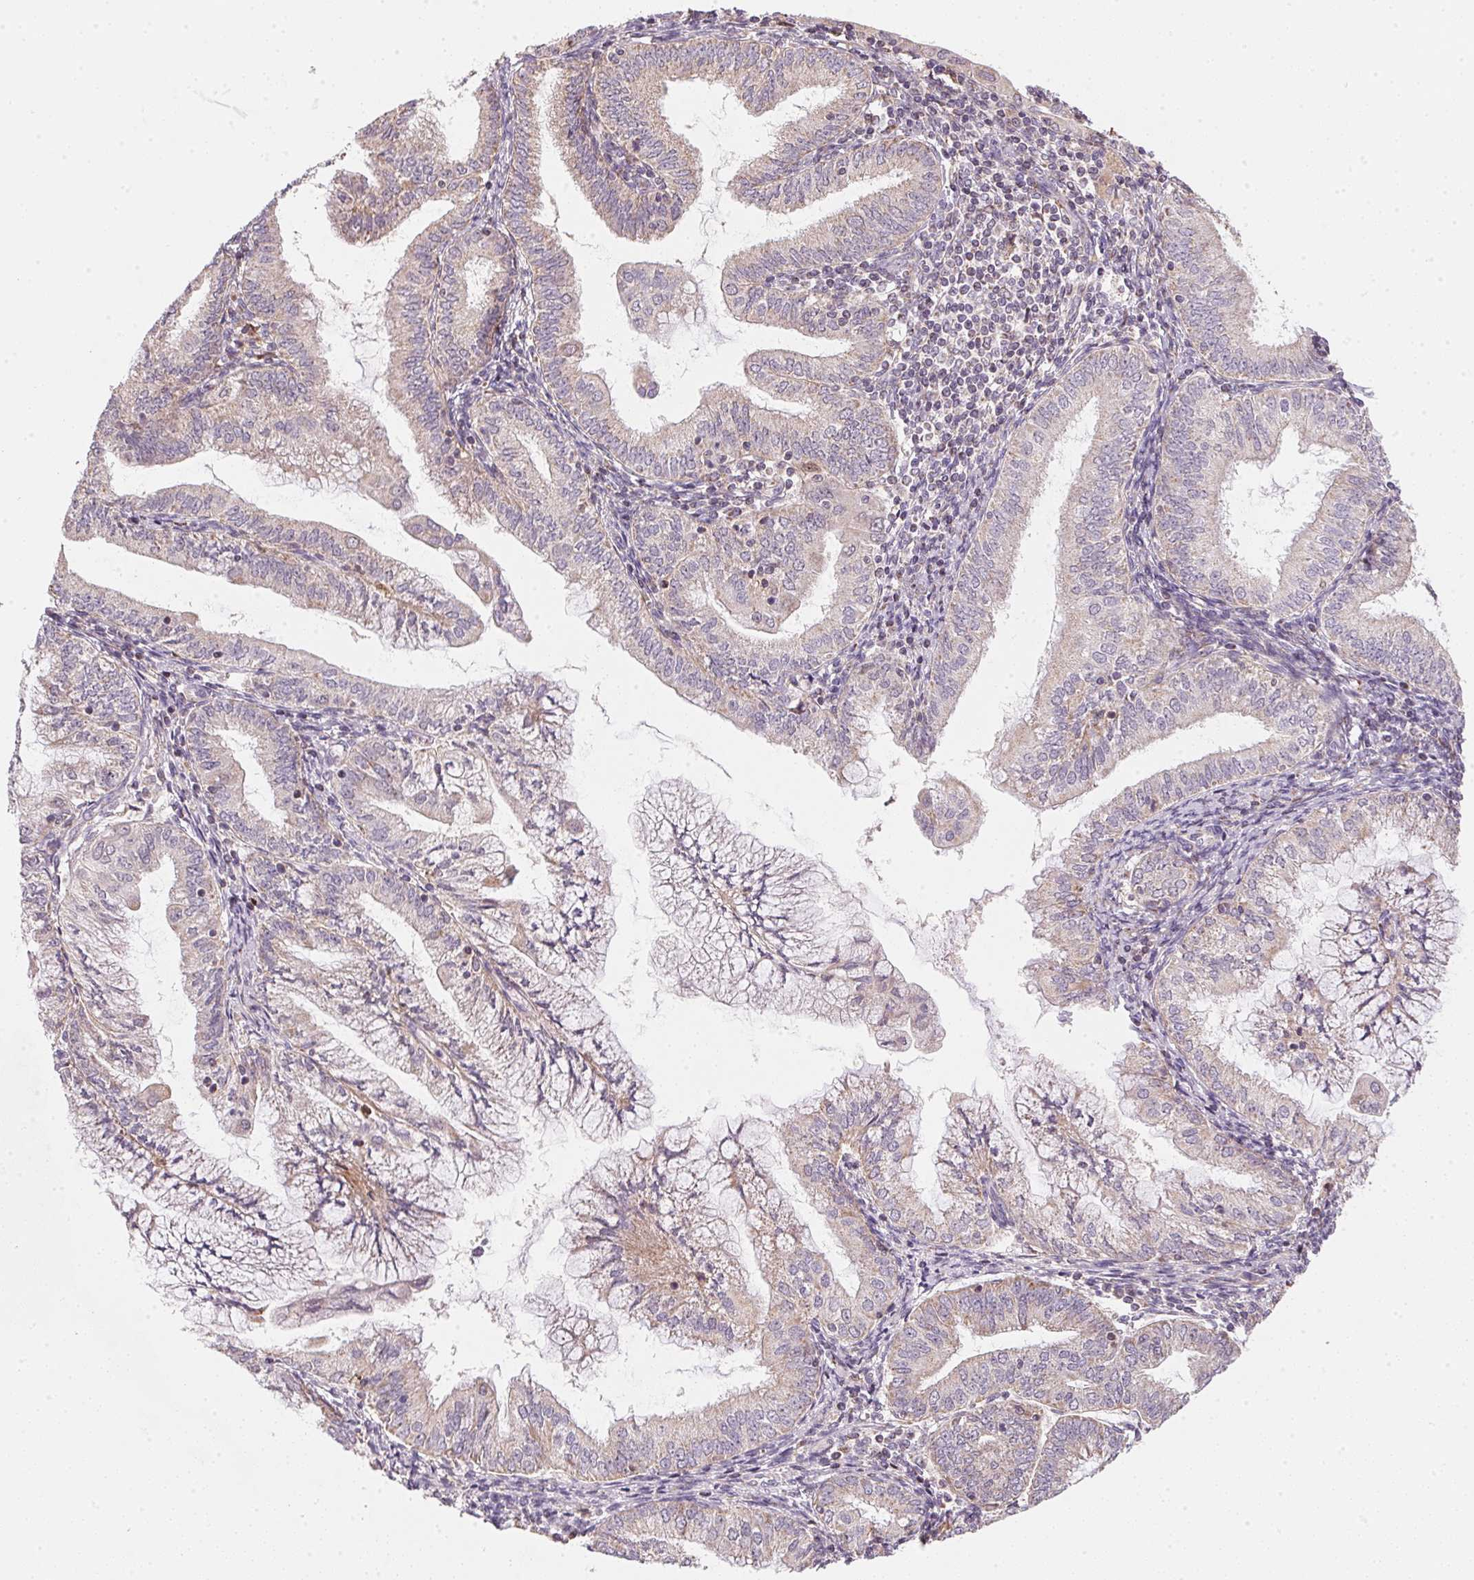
{"staining": {"intensity": "weak", "quantity": ">75%", "location": "cytoplasmic/membranous"}, "tissue": "endometrial cancer", "cell_type": "Tumor cells", "image_type": "cancer", "snomed": [{"axis": "morphology", "description": "Adenocarcinoma, NOS"}, {"axis": "topography", "description": "Endometrium"}], "caption": "Adenocarcinoma (endometrial) stained for a protein displays weak cytoplasmic/membranous positivity in tumor cells.", "gene": "COQ7", "patient": {"sex": "female", "age": 55}}